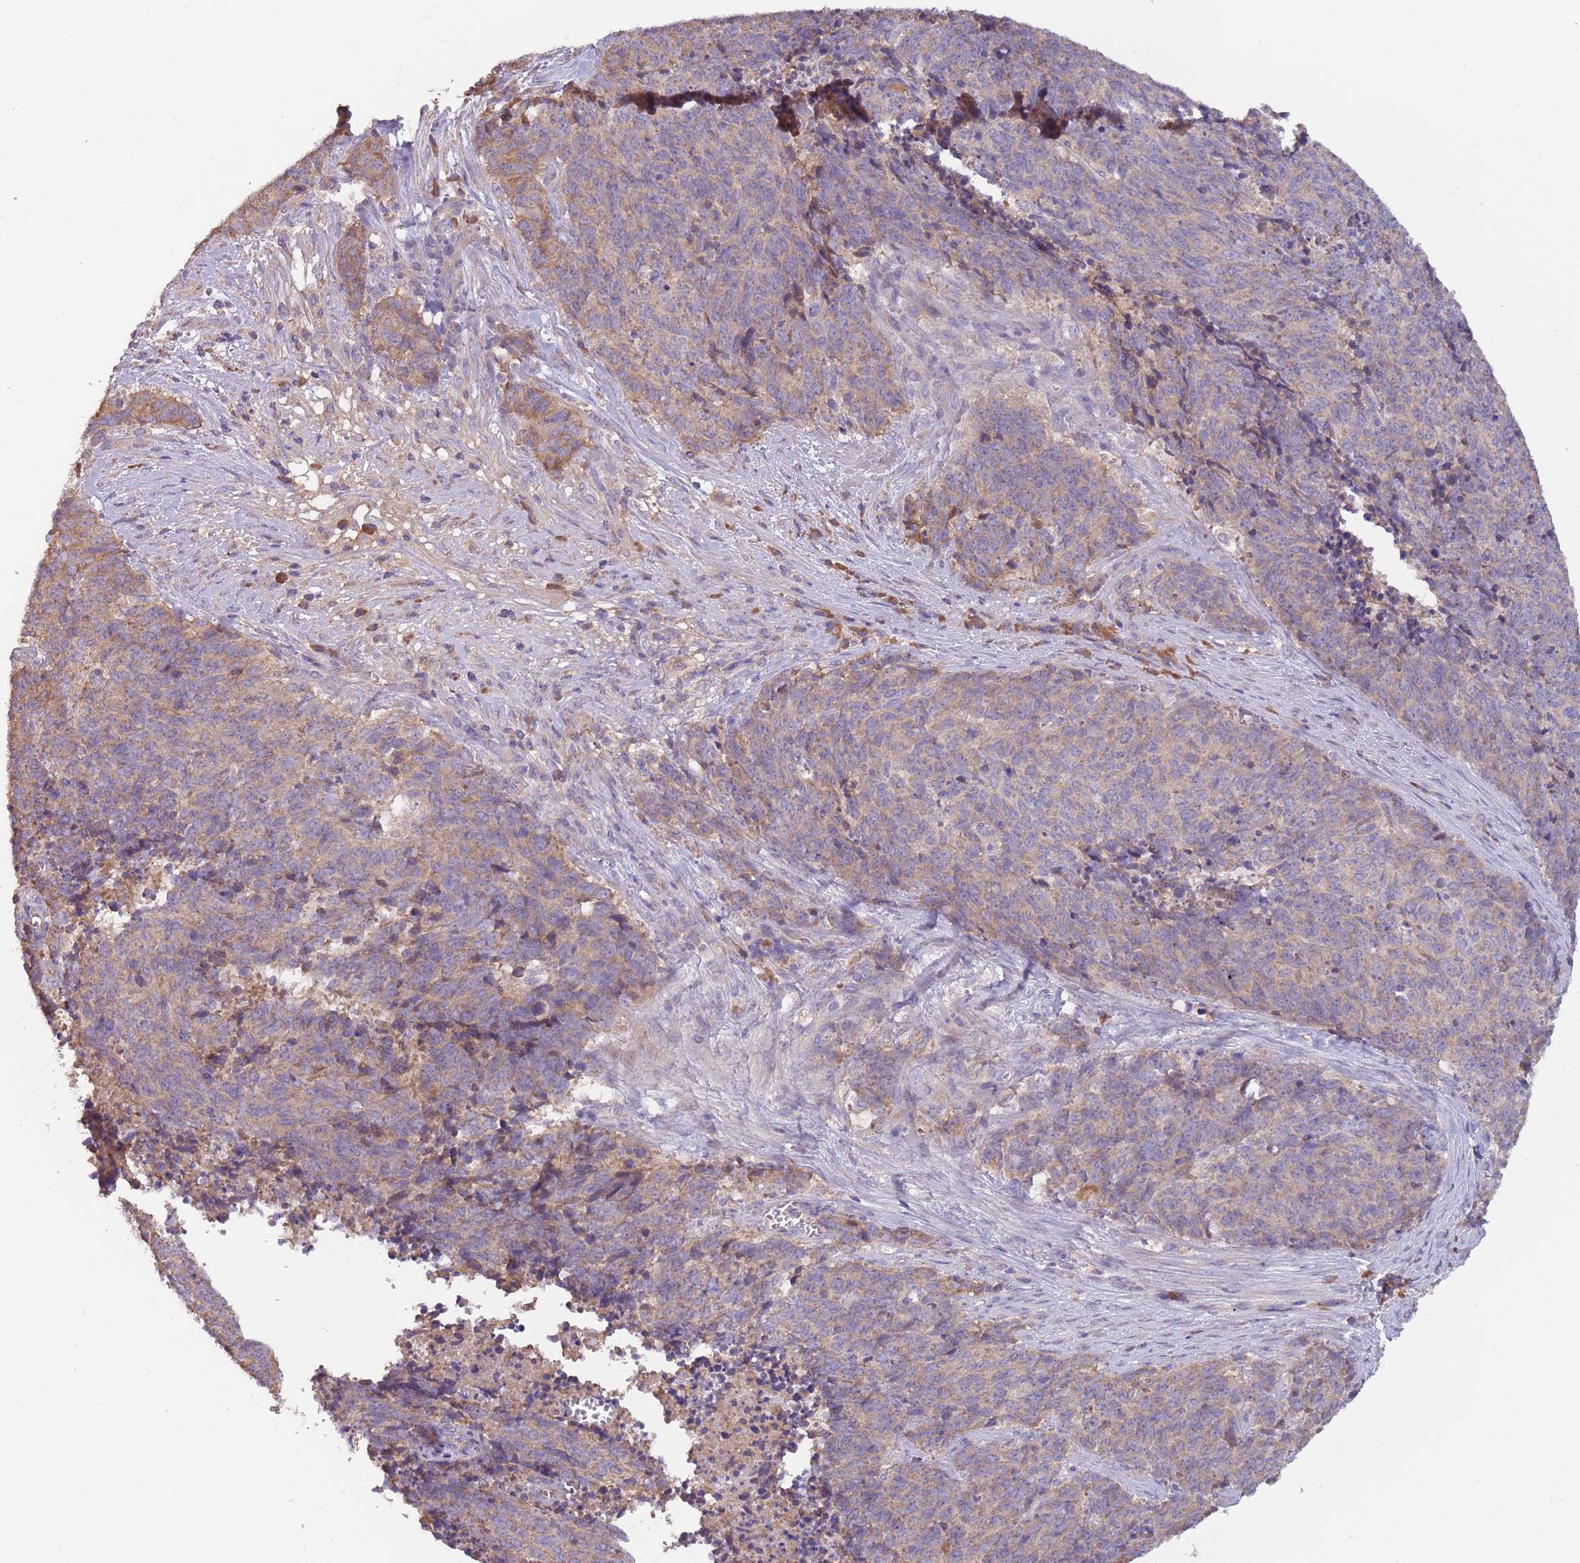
{"staining": {"intensity": "weak", "quantity": "25%-75%", "location": "cytoplasmic/membranous"}, "tissue": "cervical cancer", "cell_type": "Tumor cells", "image_type": "cancer", "snomed": [{"axis": "morphology", "description": "Squamous cell carcinoma, NOS"}, {"axis": "topography", "description": "Cervix"}], "caption": "Immunohistochemistry (IHC) of squamous cell carcinoma (cervical) shows low levels of weak cytoplasmic/membranous positivity in approximately 25%-75% of tumor cells.", "gene": "TRMO", "patient": {"sex": "female", "age": 29}}